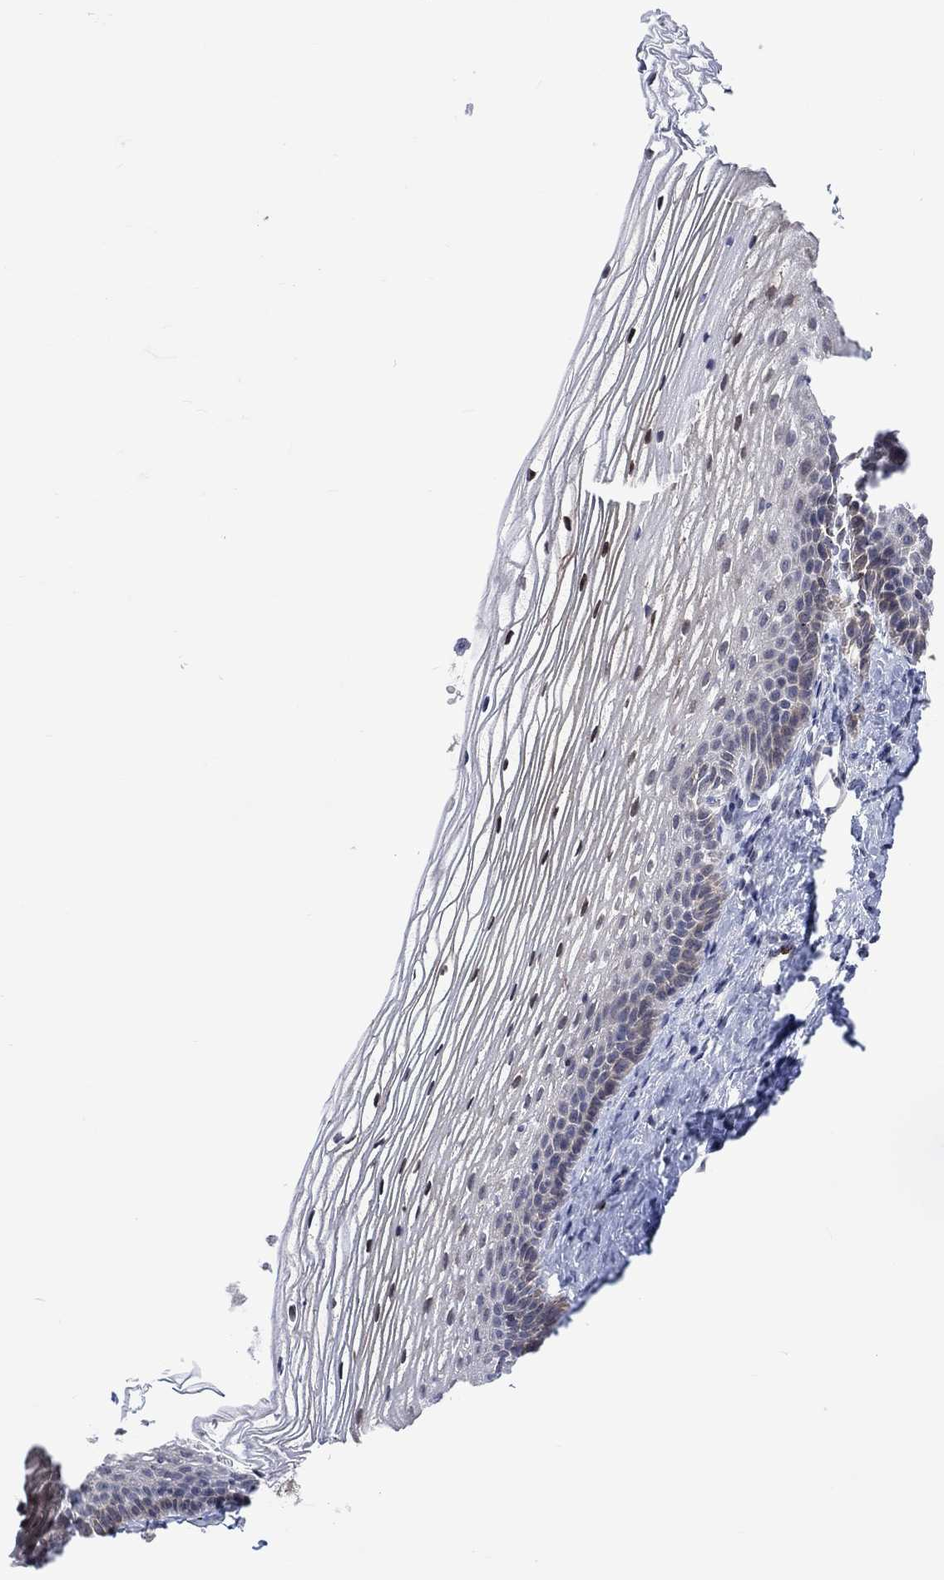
{"staining": {"intensity": "negative", "quantity": "none", "location": "none"}, "tissue": "cervix", "cell_type": "Glandular cells", "image_type": "normal", "snomed": [{"axis": "morphology", "description": "Normal tissue, NOS"}, {"axis": "topography", "description": "Cervix"}], "caption": "Glandular cells show no significant protein positivity in benign cervix. The staining was performed using DAB to visualize the protein expression in brown, while the nuclei were stained in blue with hematoxylin (Magnification: 20x).", "gene": "DCX", "patient": {"sex": "female", "age": 39}}